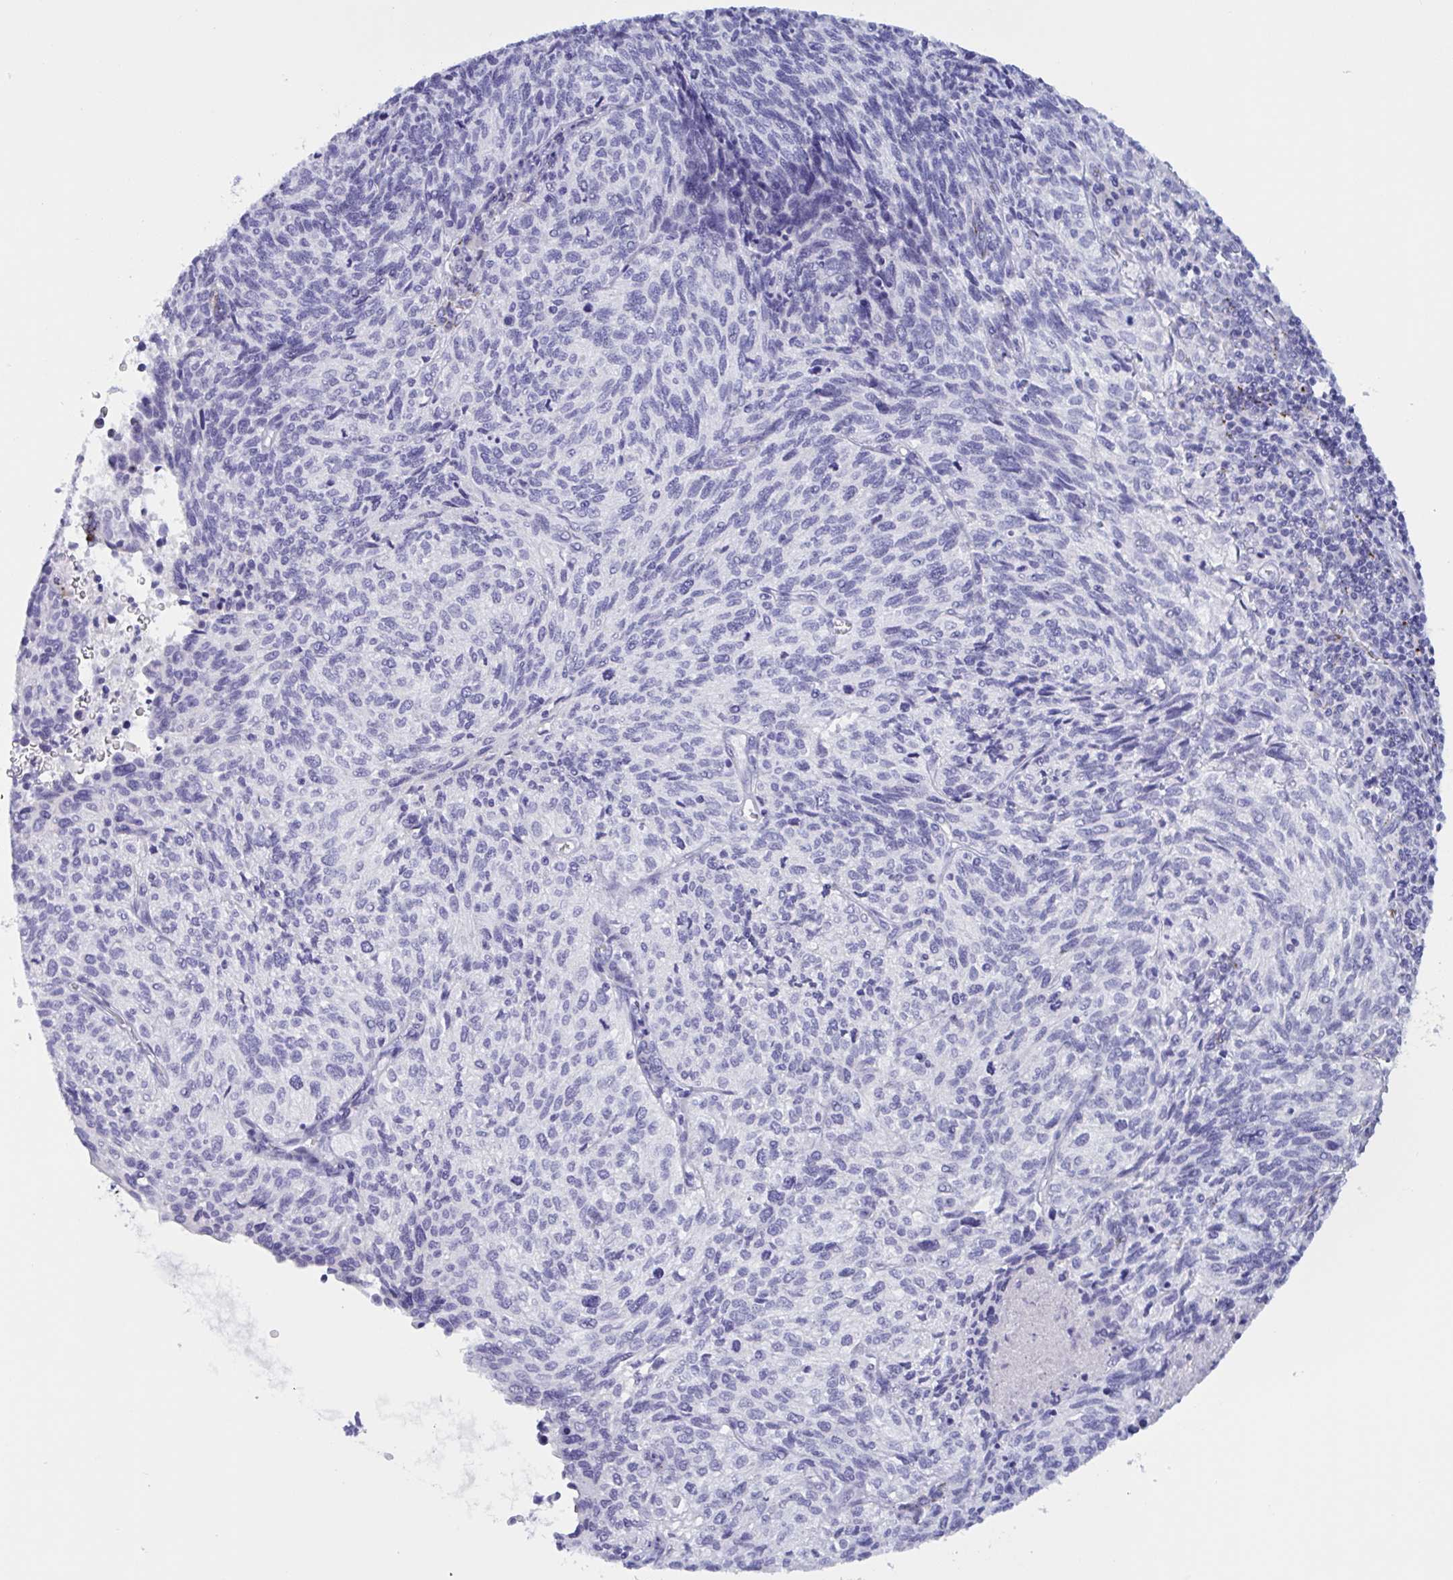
{"staining": {"intensity": "negative", "quantity": "none", "location": "none"}, "tissue": "cervical cancer", "cell_type": "Tumor cells", "image_type": "cancer", "snomed": [{"axis": "morphology", "description": "Squamous cell carcinoma, NOS"}, {"axis": "topography", "description": "Cervix"}], "caption": "Immunohistochemistry micrograph of neoplastic tissue: human cervical squamous cell carcinoma stained with DAB displays no significant protein staining in tumor cells.", "gene": "OXLD1", "patient": {"sex": "female", "age": 45}}